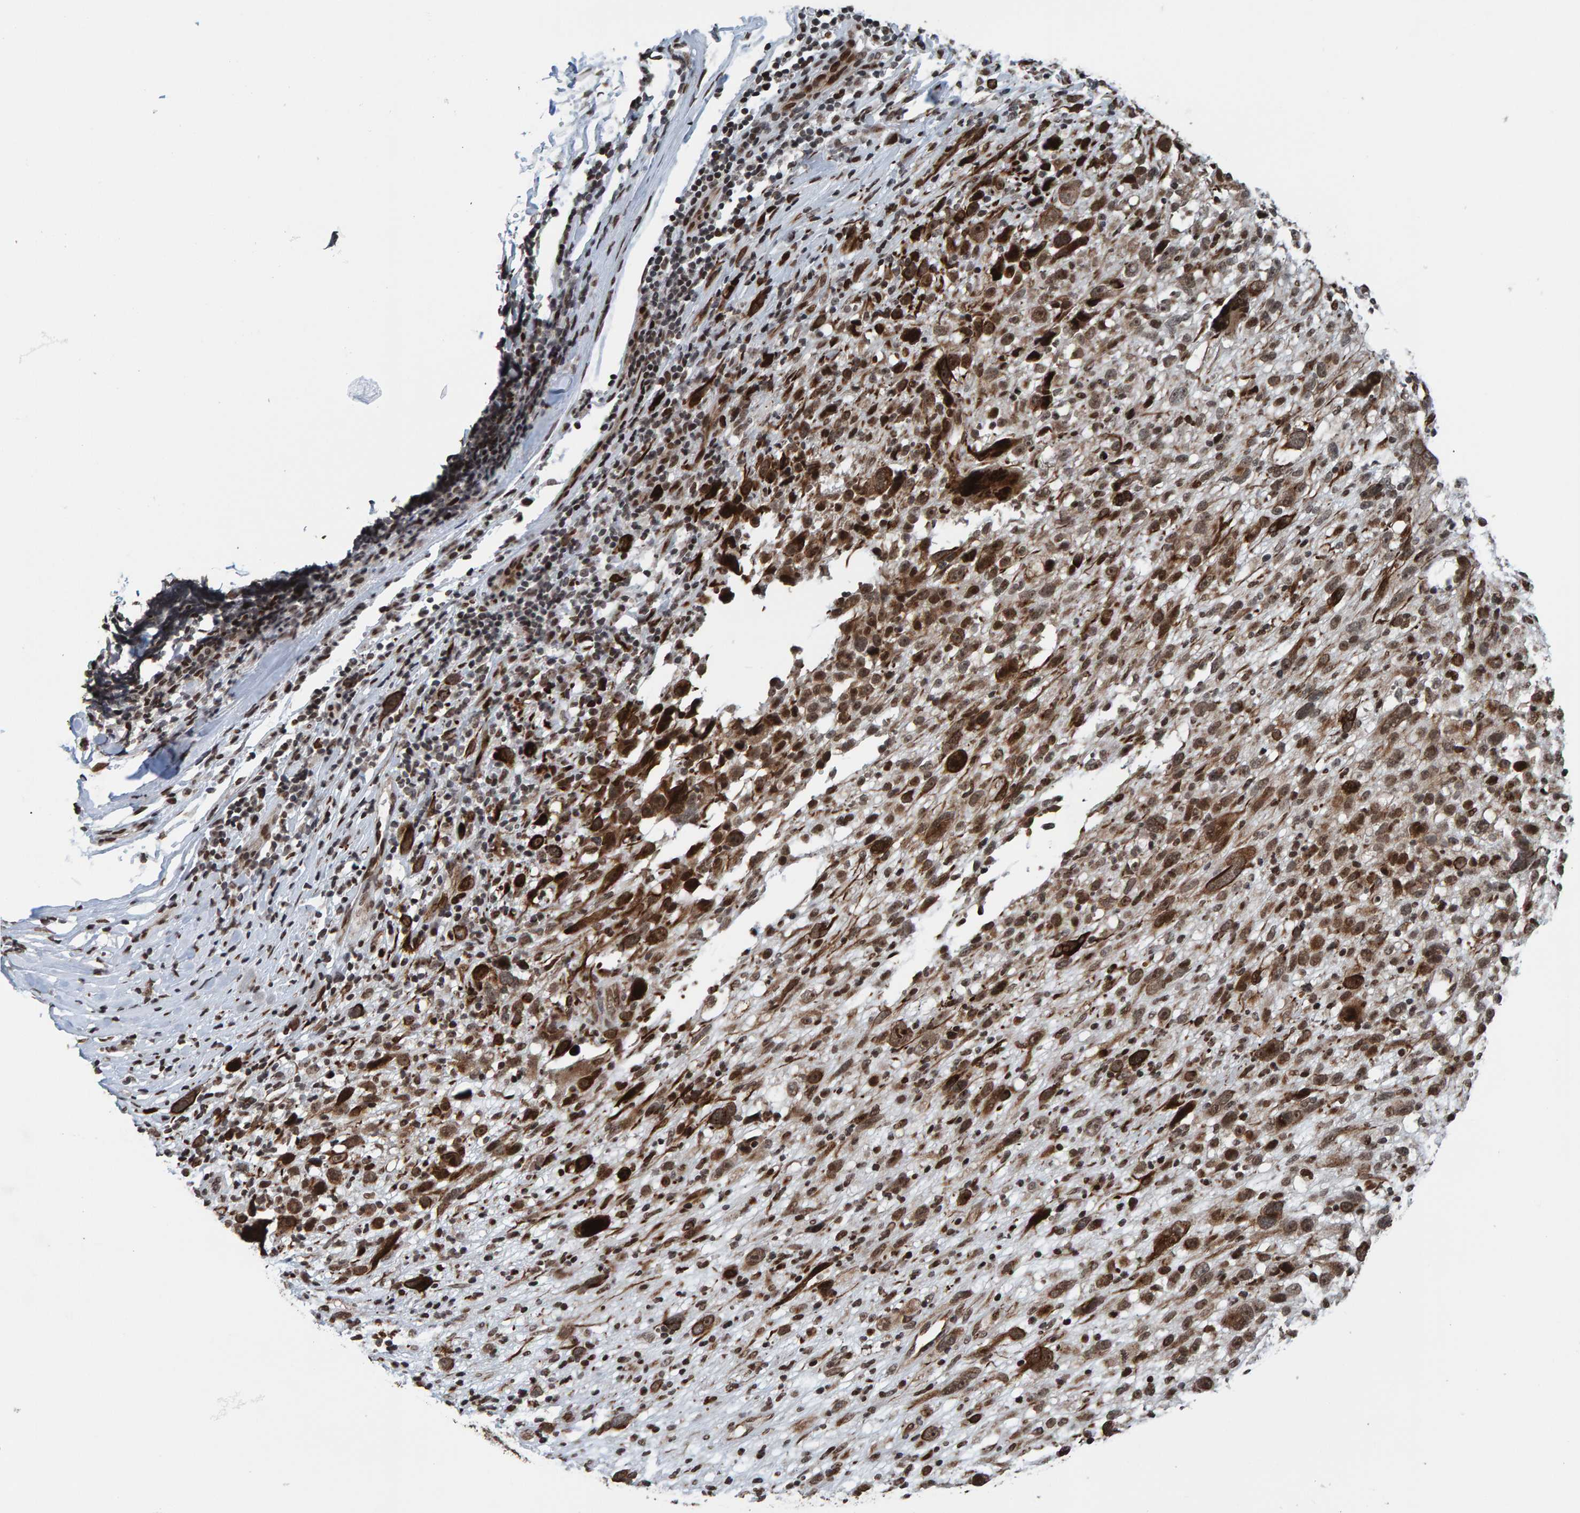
{"staining": {"intensity": "moderate", "quantity": "25%-75%", "location": "cytoplasmic/membranous,nuclear"}, "tissue": "melanoma", "cell_type": "Tumor cells", "image_type": "cancer", "snomed": [{"axis": "morphology", "description": "Malignant melanoma, NOS"}, {"axis": "topography", "description": "Skin"}], "caption": "Tumor cells reveal medium levels of moderate cytoplasmic/membranous and nuclear positivity in about 25%-75% of cells in malignant melanoma.", "gene": "ZNF366", "patient": {"sex": "female", "age": 55}}